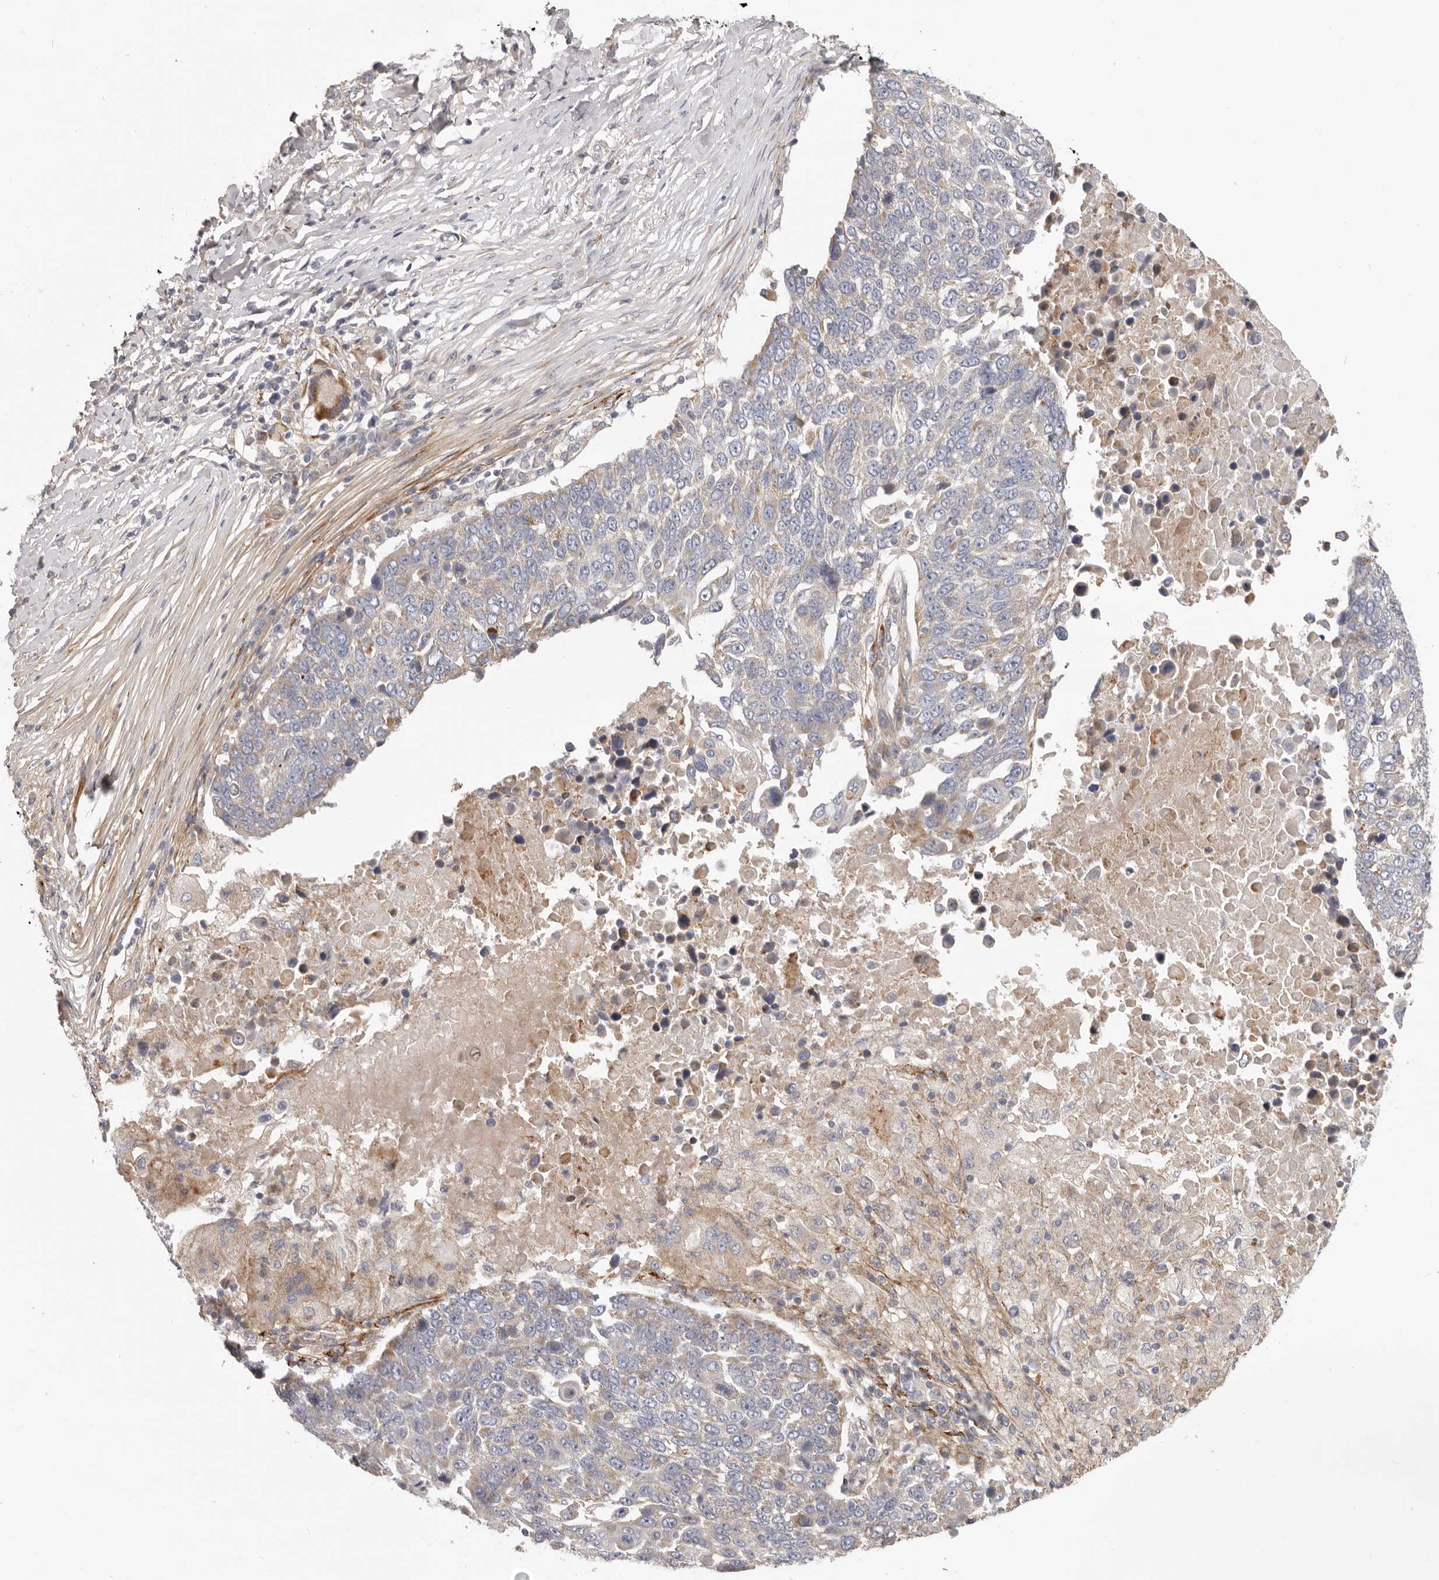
{"staining": {"intensity": "negative", "quantity": "none", "location": "none"}, "tissue": "lung cancer", "cell_type": "Tumor cells", "image_type": "cancer", "snomed": [{"axis": "morphology", "description": "Squamous cell carcinoma, NOS"}, {"axis": "topography", "description": "Lung"}], "caption": "This is an immunohistochemistry (IHC) histopathology image of human lung squamous cell carcinoma. There is no staining in tumor cells.", "gene": "MRPS10", "patient": {"sex": "male", "age": 66}}